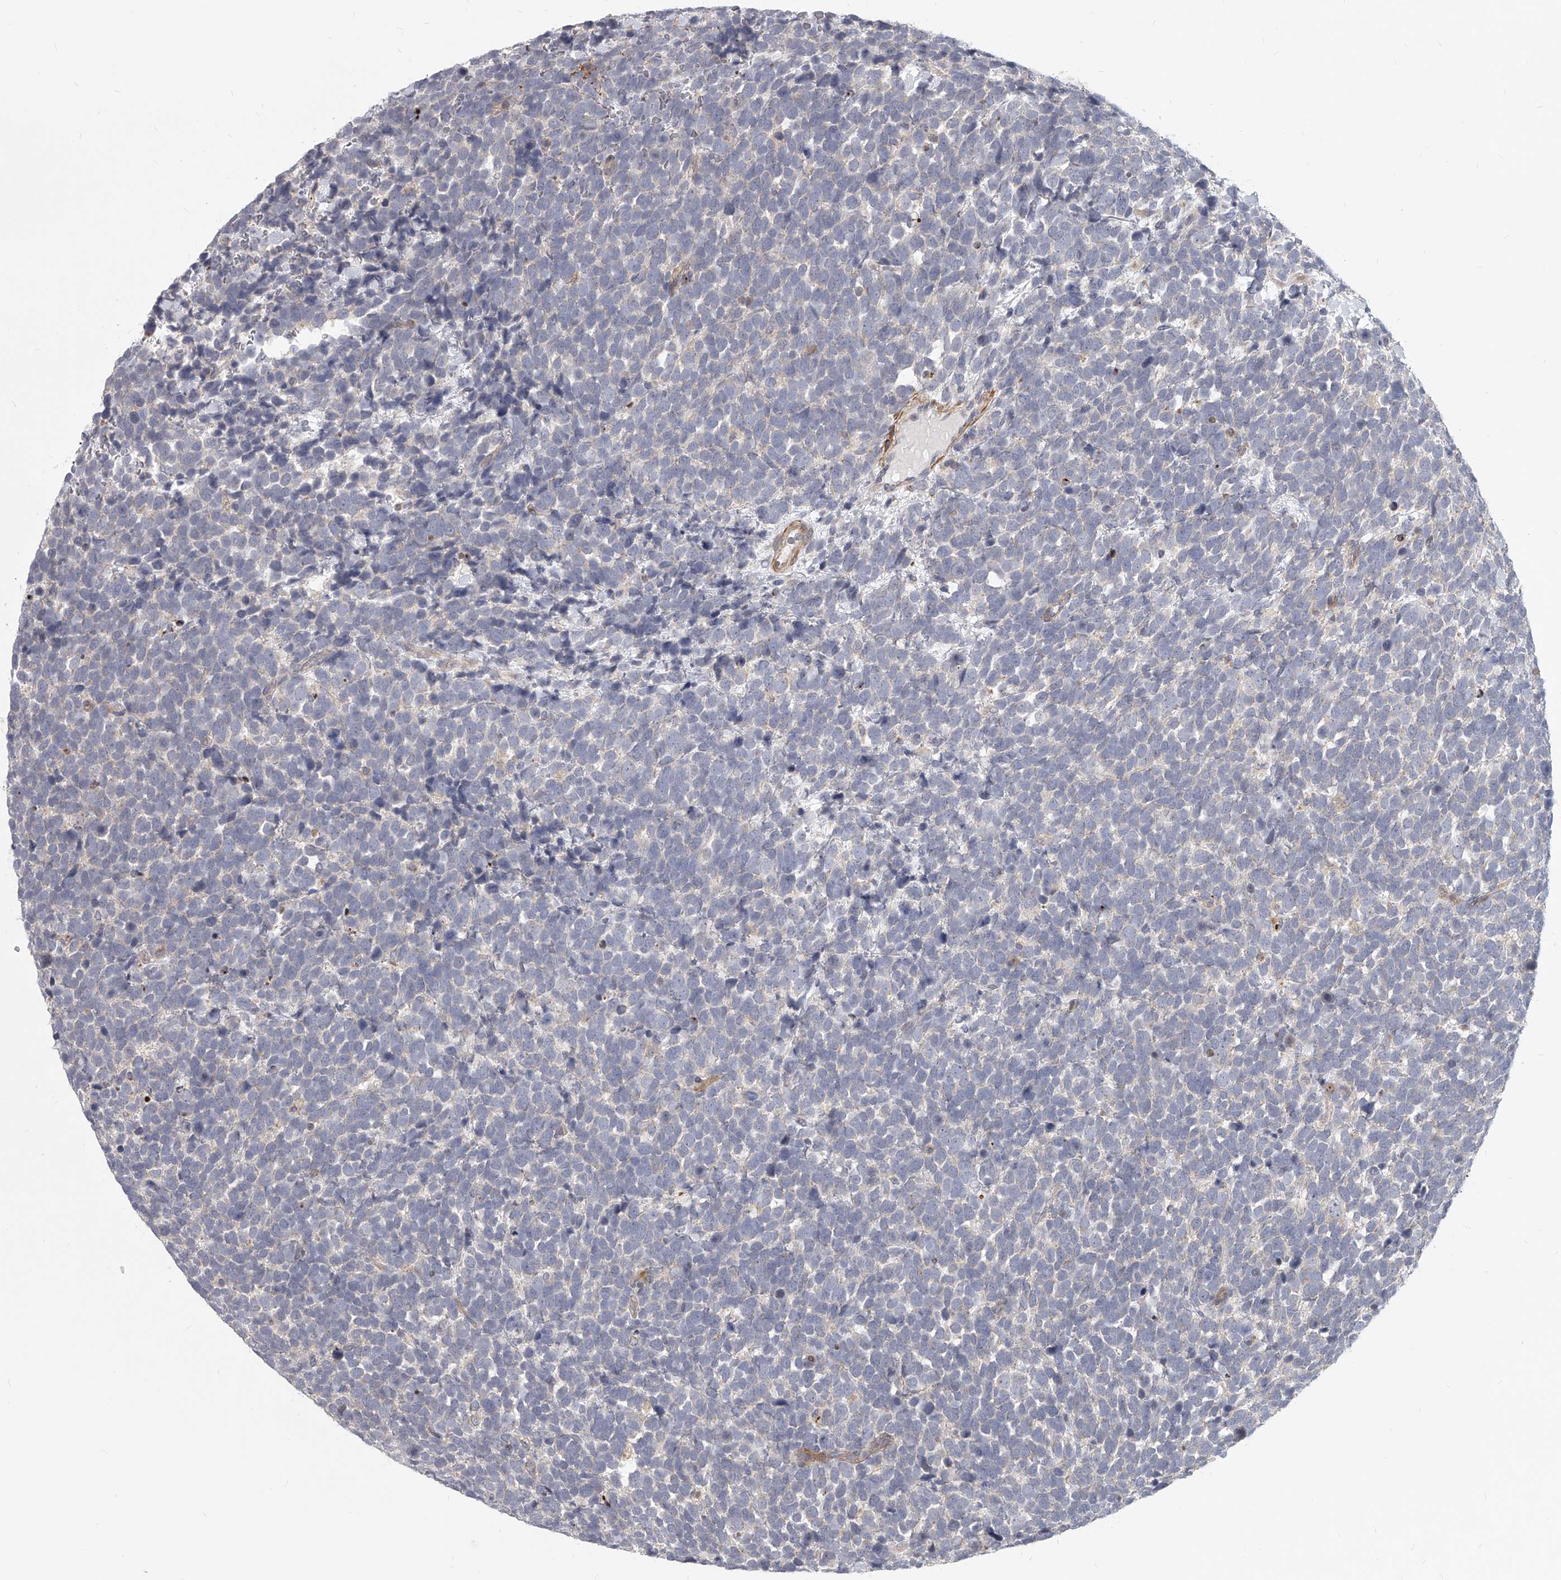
{"staining": {"intensity": "negative", "quantity": "none", "location": "none"}, "tissue": "urothelial cancer", "cell_type": "Tumor cells", "image_type": "cancer", "snomed": [{"axis": "morphology", "description": "Urothelial carcinoma, High grade"}, {"axis": "topography", "description": "Urinary bladder"}], "caption": "IHC of urothelial cancer reveals no staining in tumor cells.", "gene": "SLC37A1", "patient": {"sex": "female", "age": 82}}